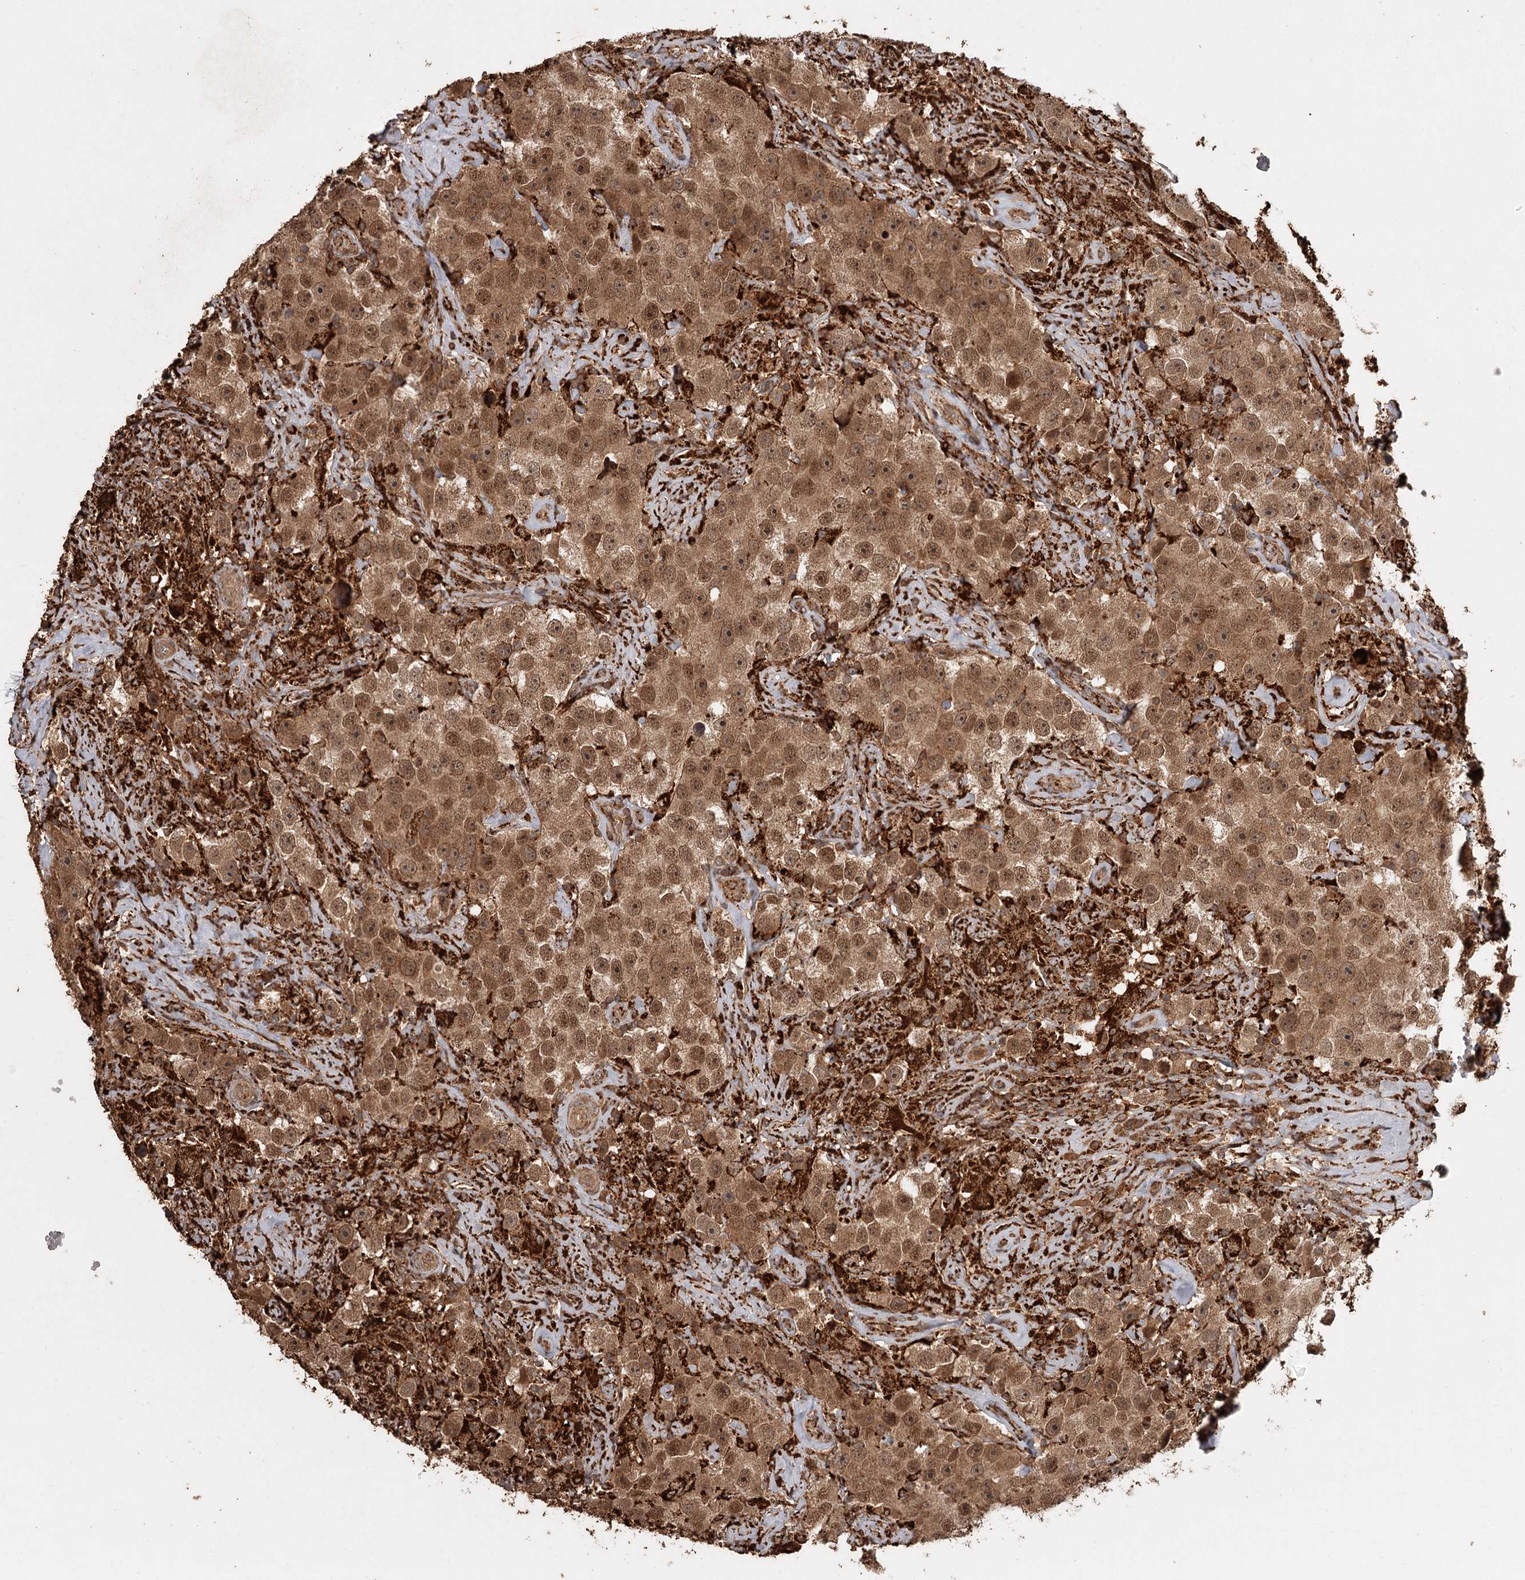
{"staining": {"intensity": "moderate", "quantity": ">75%", "location": "cytoplasmic/membranous,nuclear"}, "tissue": "testis cancer", "cell_type": "Tumor cells", "image_type": "cancer", "snomed": [{"axis": "morphology", "description": "Seminoma, NOS"}, {"axis": "topography", "description": "Testis"}], "caption": "Testis cancer (seminoma) was stained to show a protein in brown. There is medium levels of moderate cytoplasmic/membranous and nuclear staining in approximately >75% of tumor cells.", "gene": "FAXC", "patient": {"sex": "male", "age": 49}}